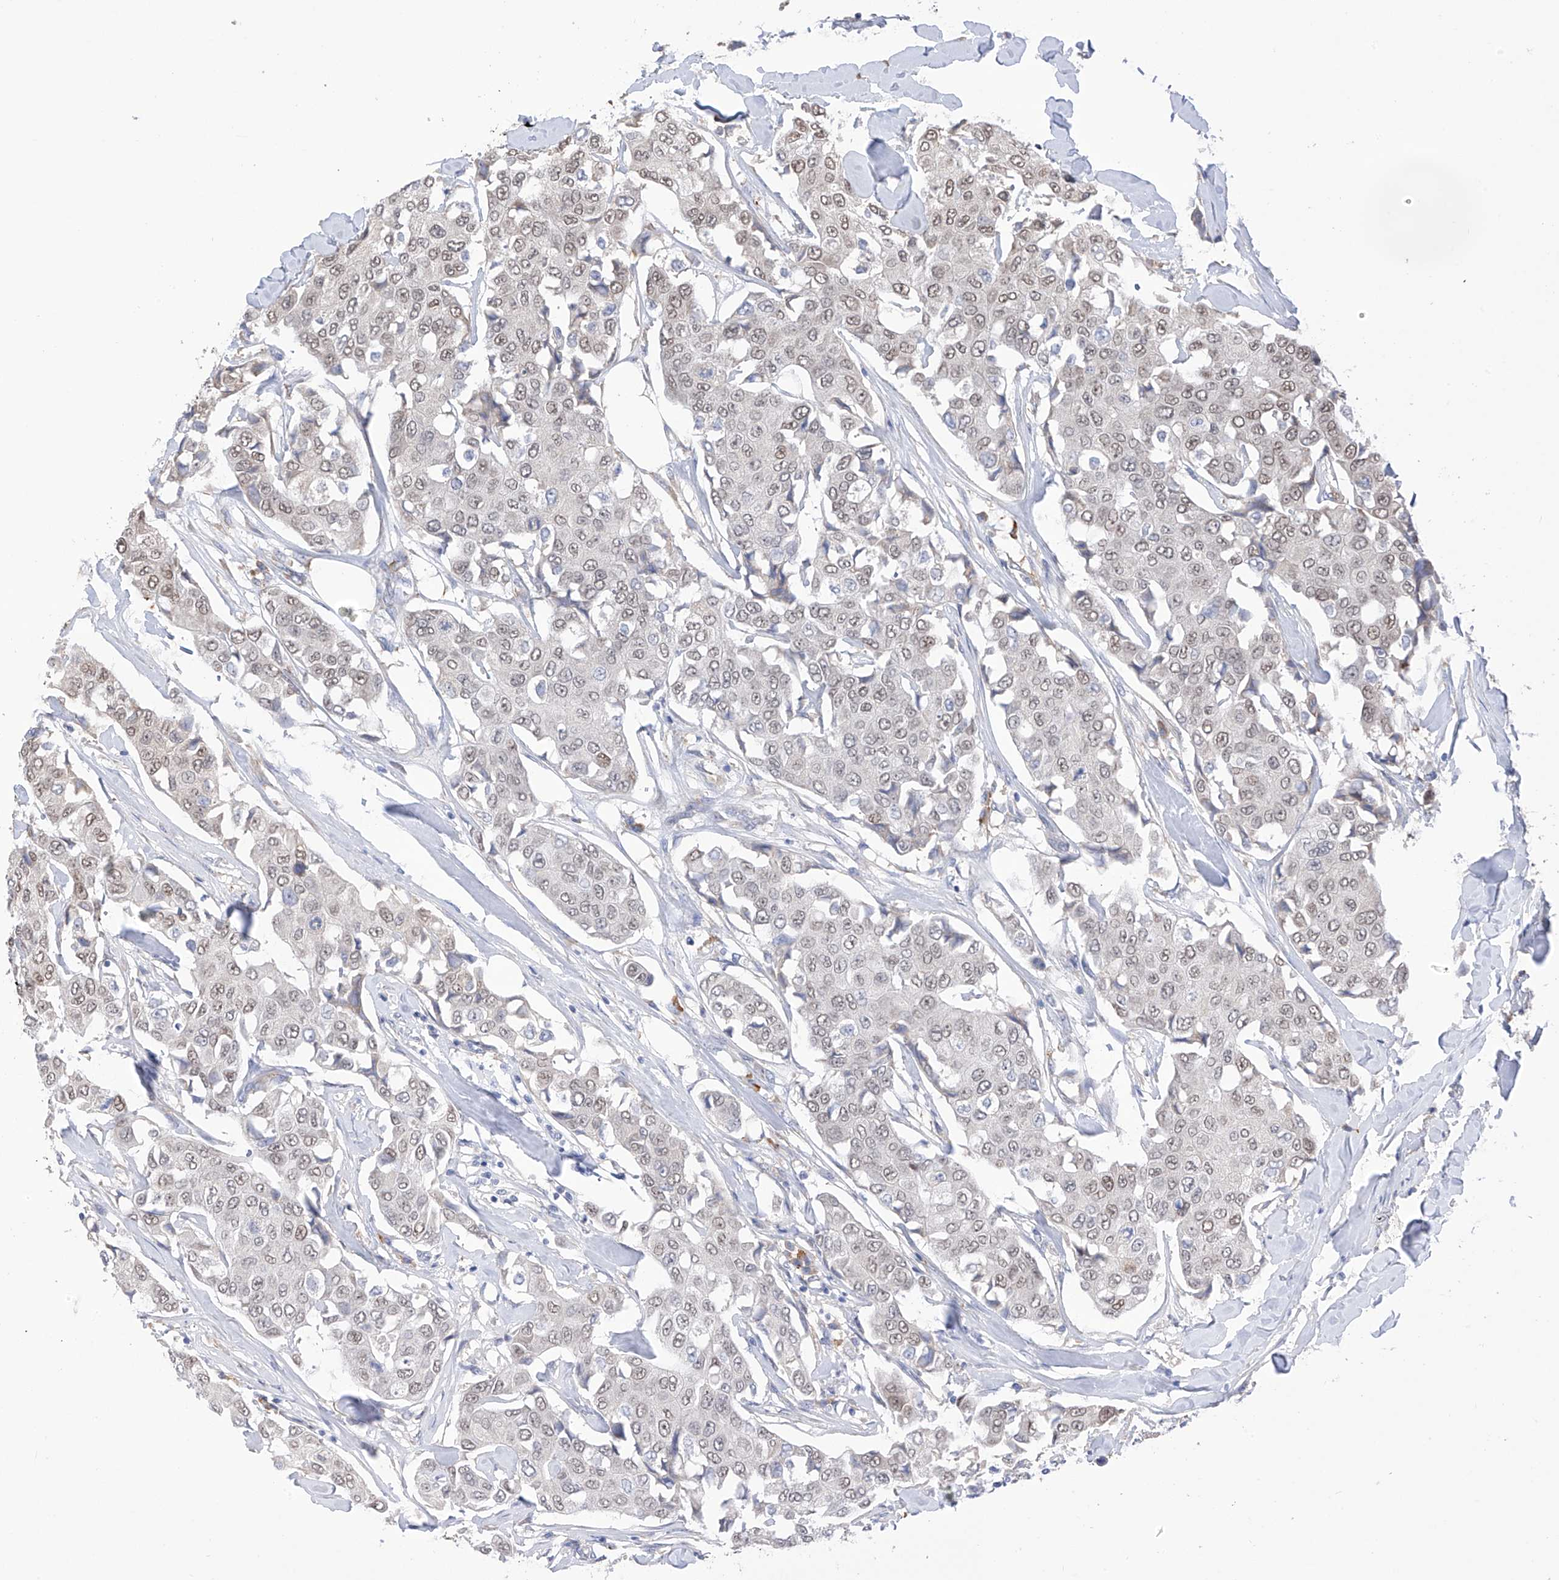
{"staining": {"intensity": "weak", "quantity": "25%-75%", "location": "nuclear"}, "tissue": "breast cancer", "cell_type": "Tumor cells", "image_type": "cancer", "snomed": [{"axis": "morphology", "description": "Duct carcinoma"}, {"axis": "topography", "description": "Breast"}], "caption": "There is low levels of weak nuclear expression in tumor cells of infiltrating ductal carcinoma (breast), as demonstrated by immunohistochemical staining (brown color).", "gene": "REC8", "patient": {"sex": "female", "age": 80}}